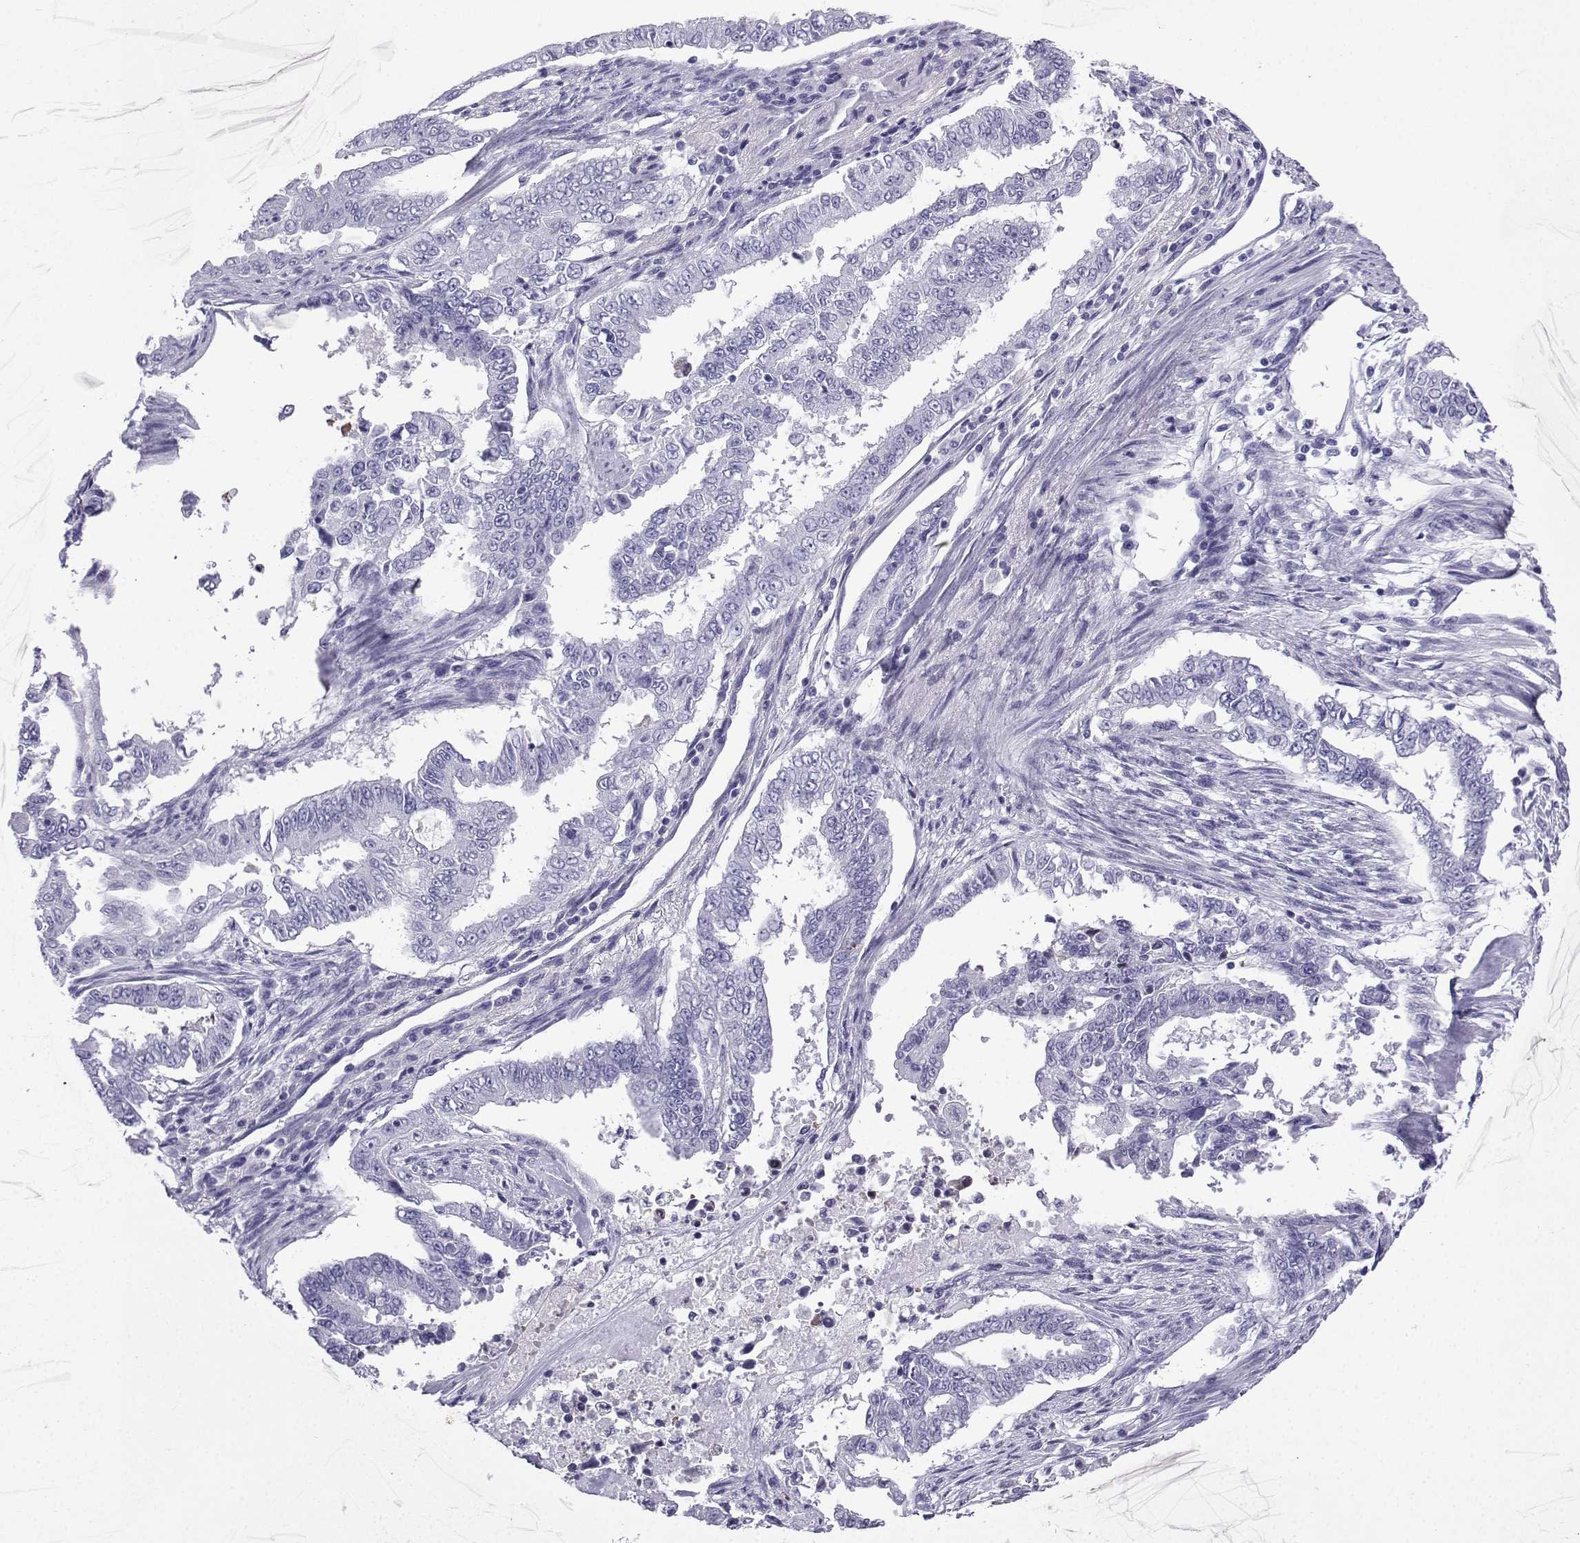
{"staining": {"intensity": "negative", "quantity": "none", "location": "none"}, "tissue": "endometrial cancer", "cell_type": "Tumor cells", "image_type": "cancer", "snomed": [{"axis": "morphology", "description": "Adenocarcinoma, NOS"}, {"axis": "topography", "description": "Uterus"}], "caption": "IHC image of neoplastic tissue: adenocarcinoma (endometrial) stained with DAB (3,3'-diaminobenzidine) exhibits no significant protein staining in tumor cells.", "gene": "SLC18A2", "patient": {"sex": "female", "age": 59}}